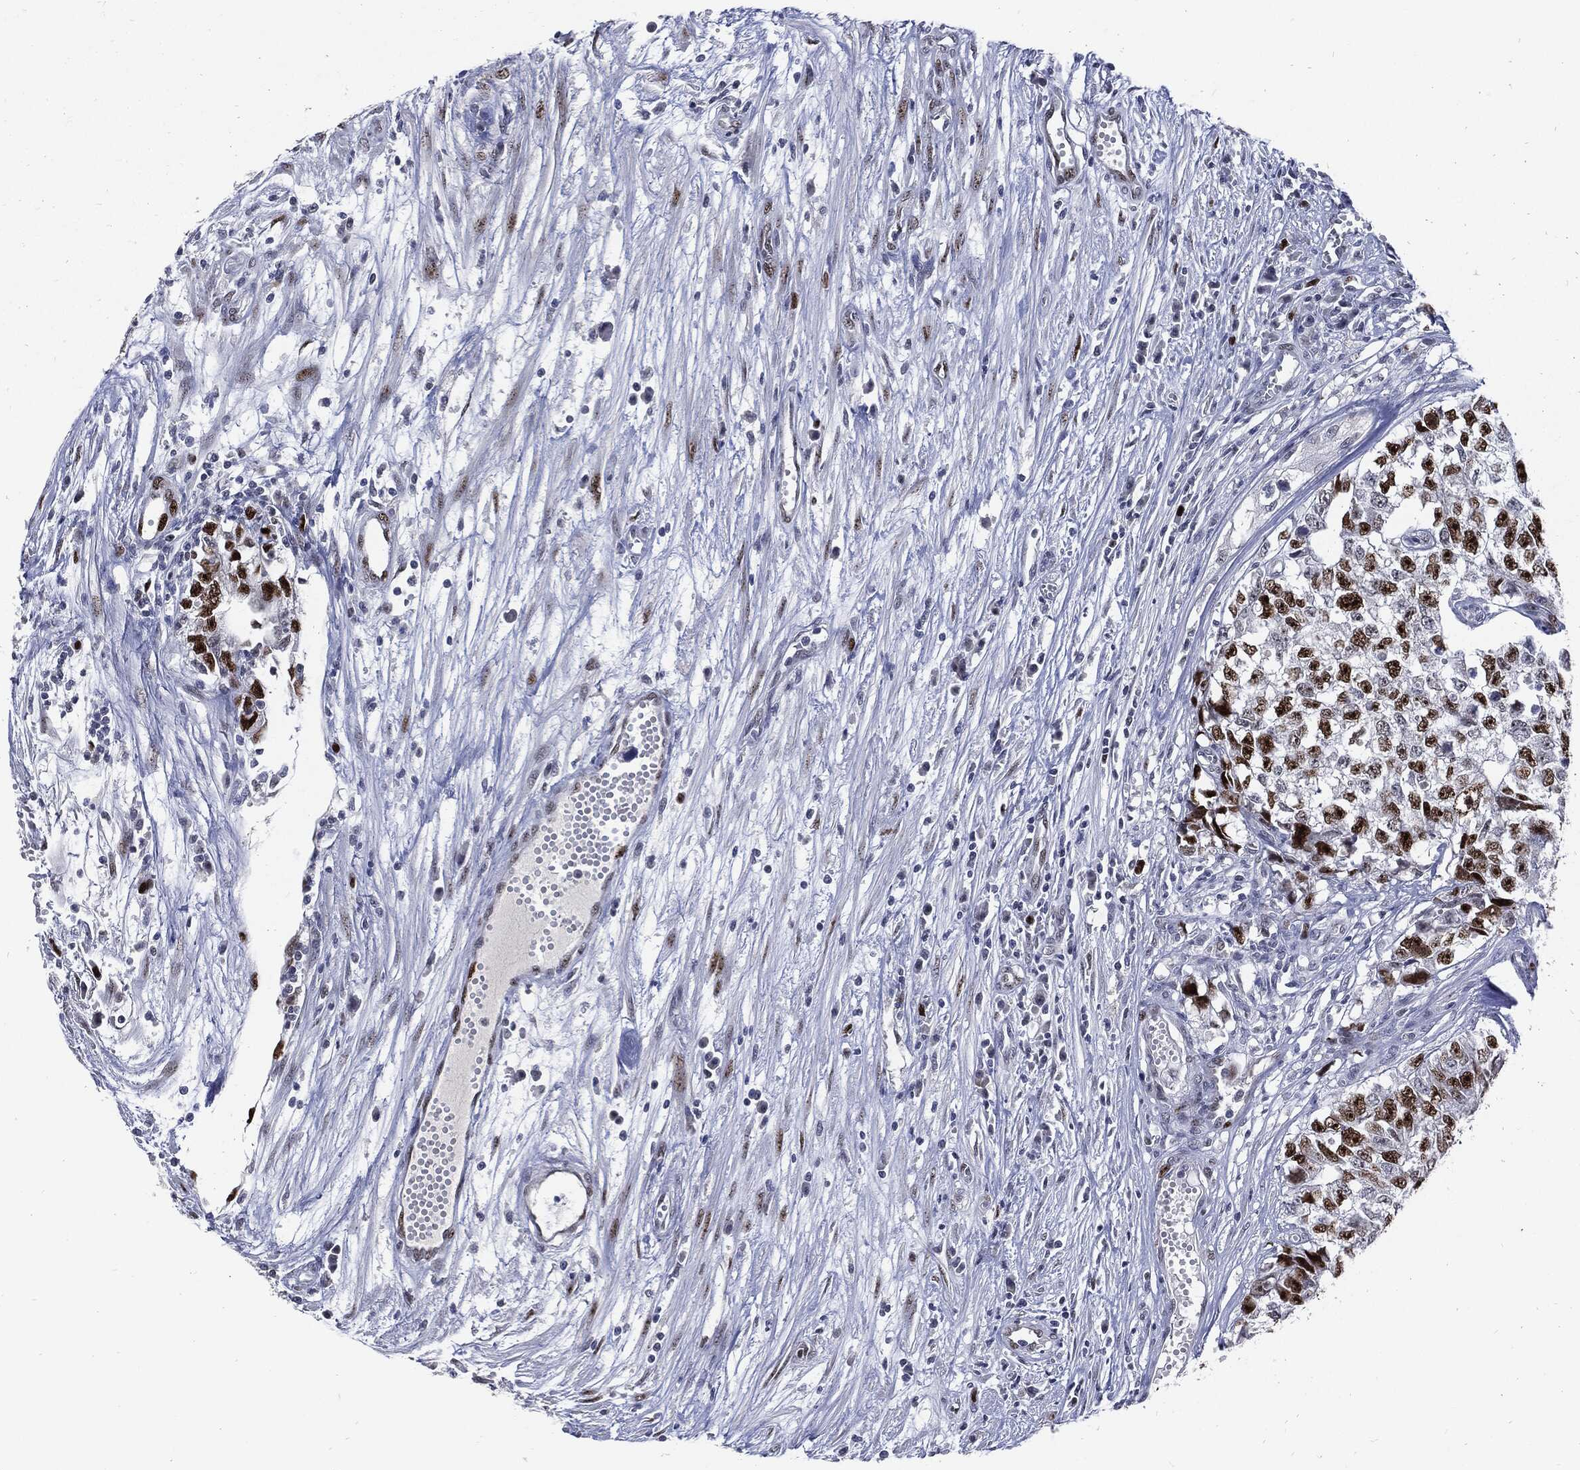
{"staining": {"intensity": "strong", "quantity": "25%-75%", "location": "nuclear"}, "tissue": "testis cancer", "cell_type": "Tumor cells", "image_type": "cancer", "snomed": [{"axis": "morphology", "description": "Seminoma, NOS"}, {"axis": "morphology", "description": "Carcinoma, Embryonal, NOS"}, {"axis": "topography", "description": "Testis"}], "caption": "An image of embryonal carcinoma (testis) stained for a protein shows strong nuclear brown staining in tumor cells. (IHC, brightfield microscopy, high magnification).", "gene": "NBN", "patient": {"sex": "male", "age": 22}}